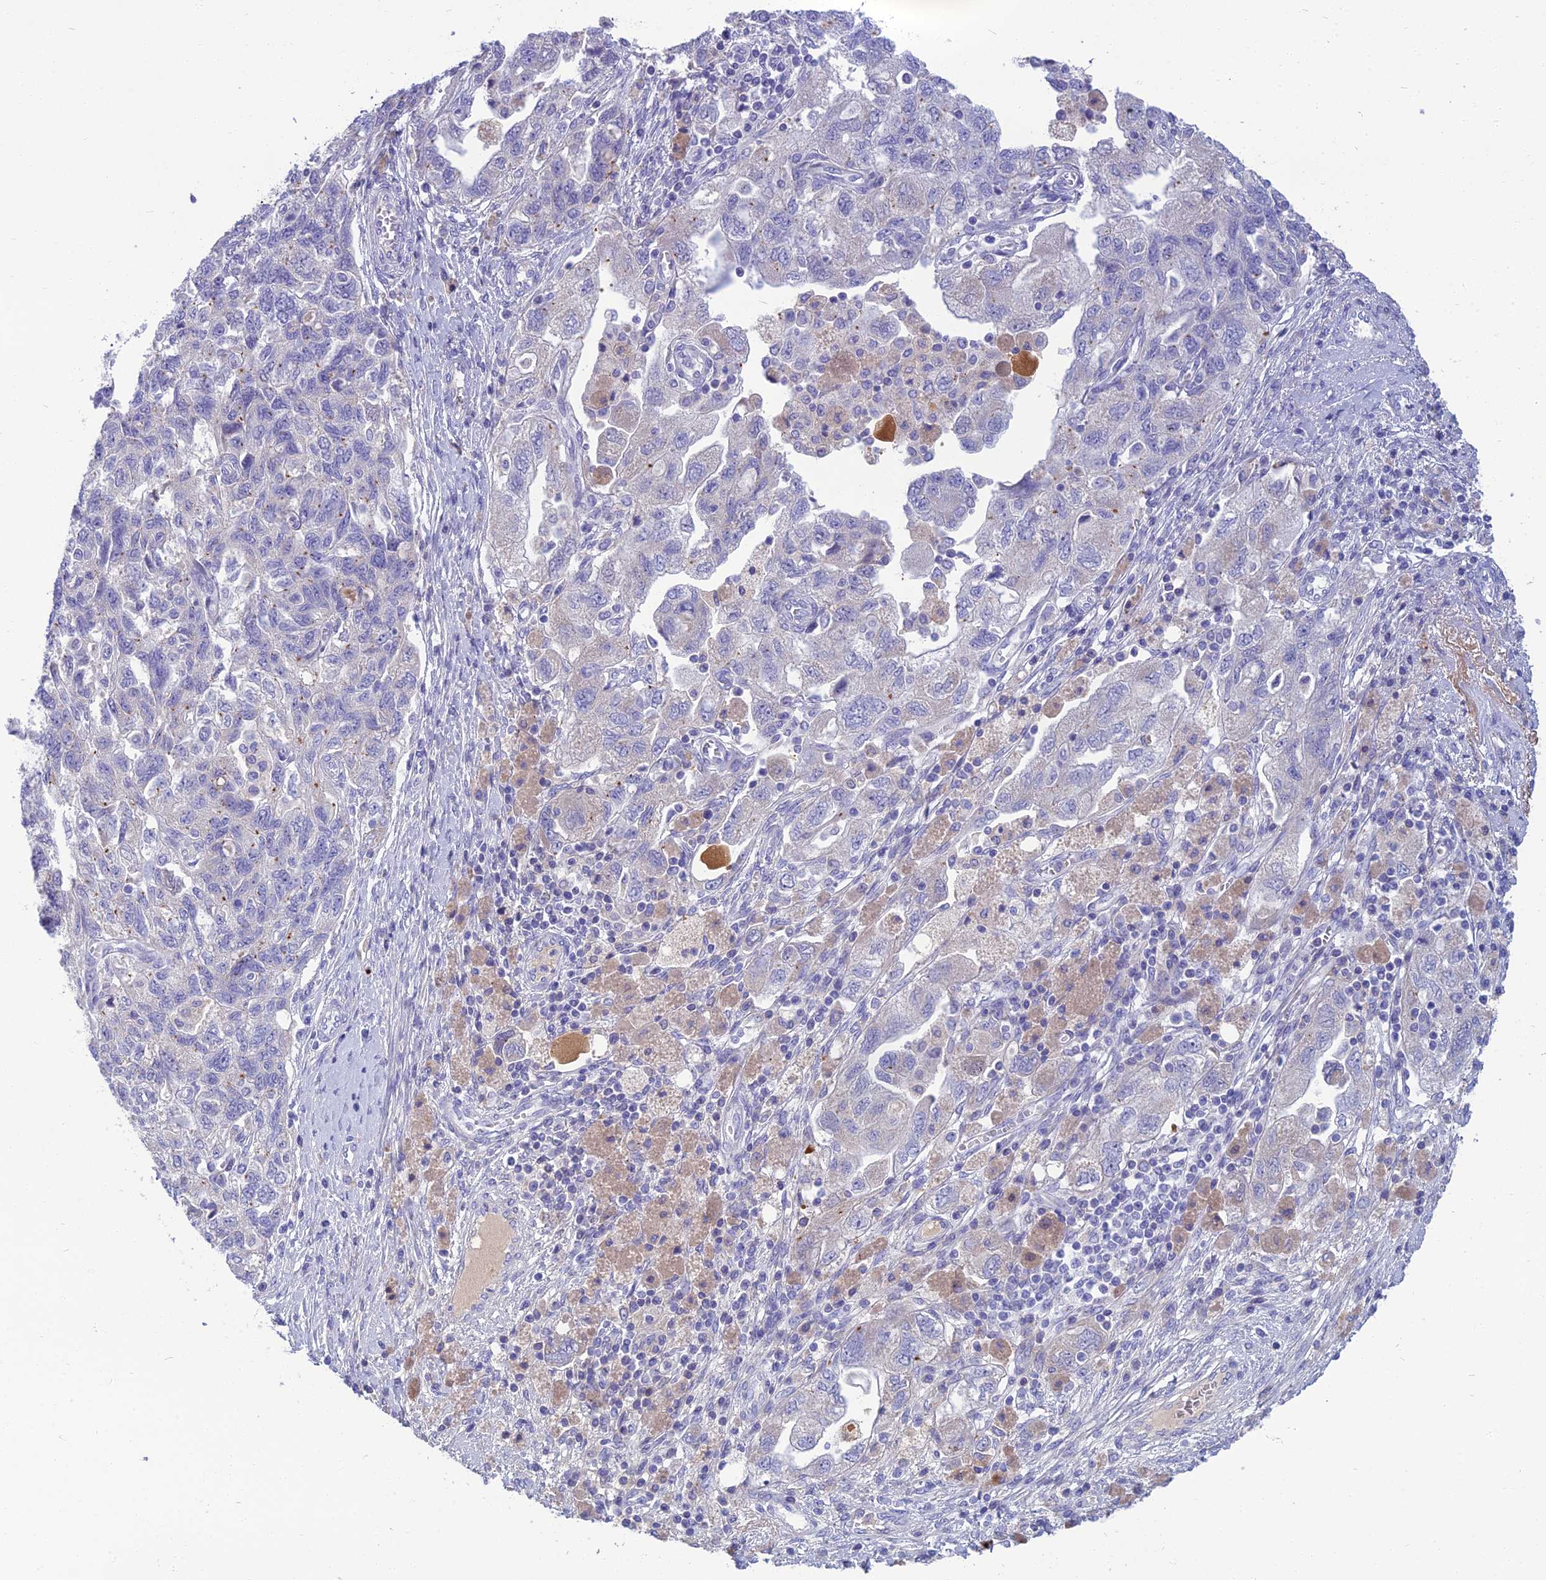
{"staining": {"intensity": "negative", "quantity": "none", "location": "none"}, "tissue": "ovarian cancer", "cell_type": "Tumor cells", "image_type": "cancer", "snomed": [{"axis": "morphology", "description": "Carcinoma, NOS"}, {"axis": "morphology", "description": "Cystadenocarcinoma, serous, NOS"}, {"axis": "topography", "description": "Ovary"}], "caption": "Micrograph shows no protein staining in tumor cells of ovarian serous cystadenocarcinoma tissue.", "gene": "SPTLC3", "patient": {"sex": "female", "age": 69}}